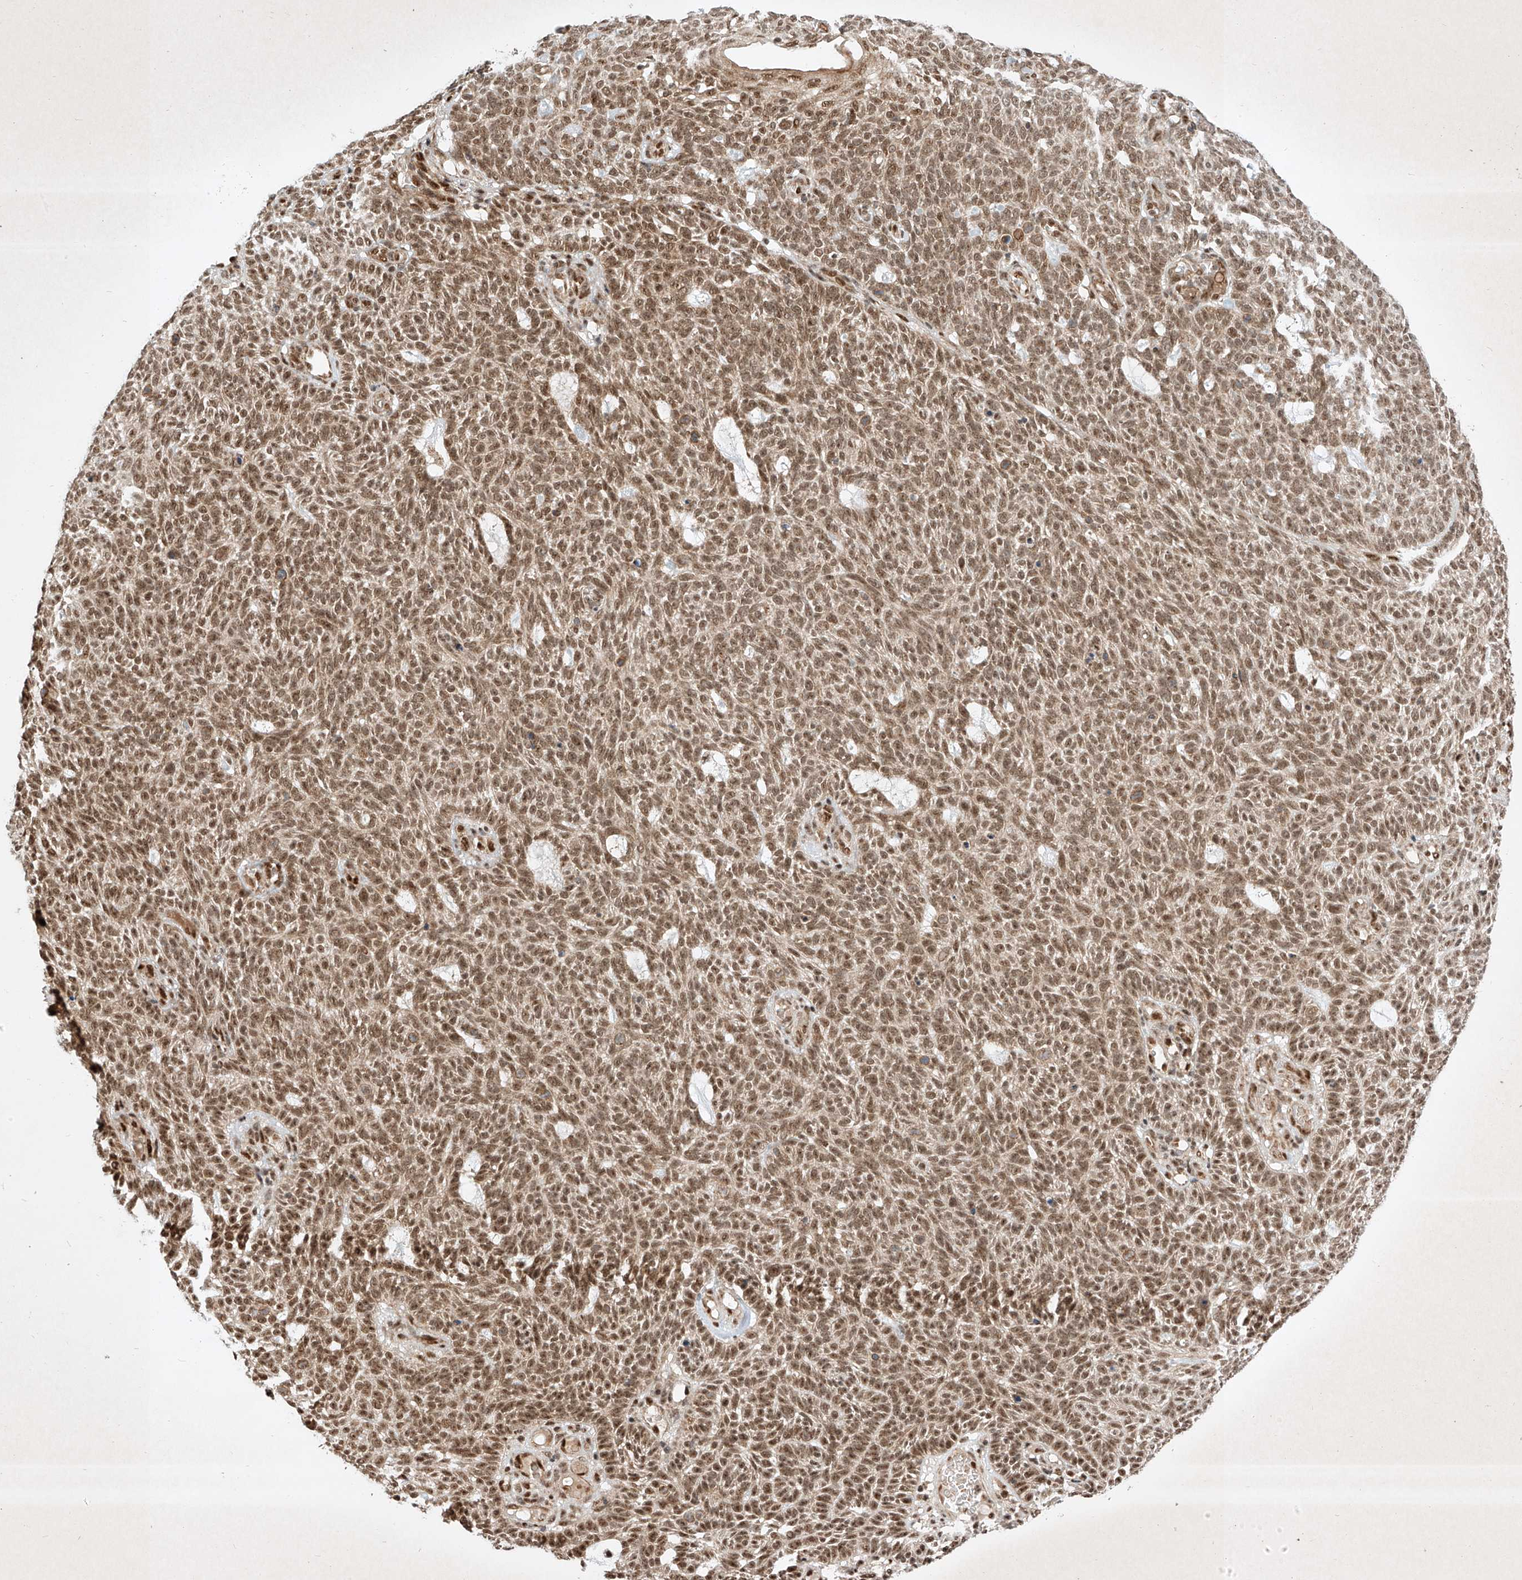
{"staining": {"intensity": "moderate", "quantity": ">75%", "location": "nuclear"}, "tissue": "skin cancer", "cell_type": "Tumor cells", "image_type": "cancer", "snomed": [{"axis": "morphology", "description": "Squamous cell carcinoma, NOS"}, {"axis": "topography", "description": "Skin"}], "caption": "Skin cancer (squamous cell carcinoma) tissue shows moderate nuclear positivity in about >75% of tumor cells, visualized by immunohistochemistry. (IHC, brightfield microscopy, high magnification).", "gene": "EPG5", "patient": {"sex": "female", "age": 90}}